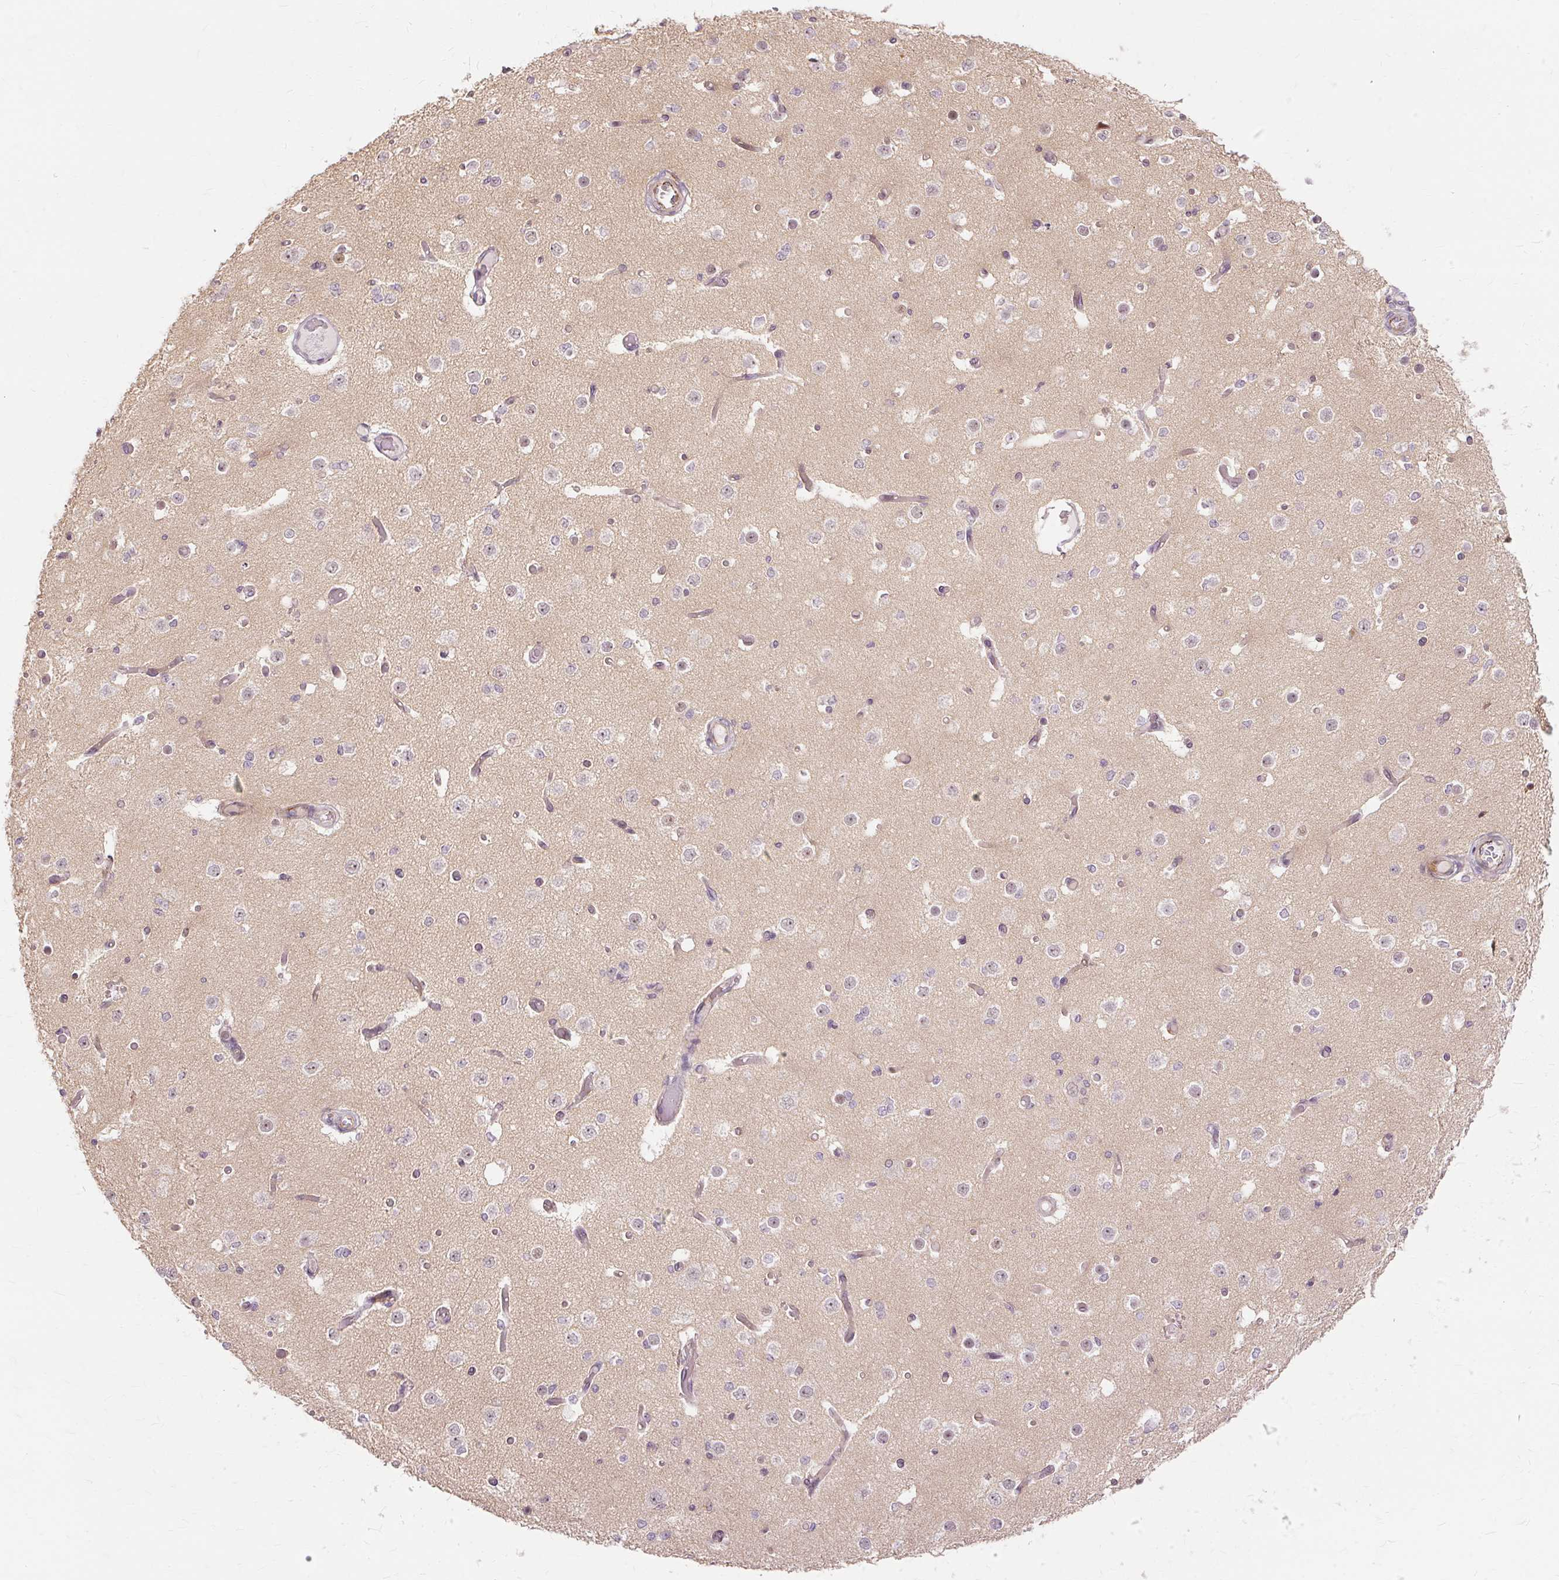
{"staining": {"intensity": "weak", "quantity": "25%-75%", "location": "cytoplasmic/membranous"}, "tissue": "cerebral cortex", "cell_type": "Endothelial cells", "image_type": "normal", "snomed": [{"axis": "morphology", "description": "Normal tissue, NOS"}, {"axis": "morphology", "description": "Inflammation, NOS"}, {"axis": "topography", "description": "Cerebral cortex"}], "caption": "A brown stain shows weak cytoplasmic/membranous expression of a protein in endothelial cells of unremarkable cerebral cortex. The staining was performed using DAB to visualize the protein expression in brown, while the nuclei were stained in blue with hematoxylin (Magnification: 20x).", "gene": "MMACHC", "patient": {"sex": "male", "age": 6}}